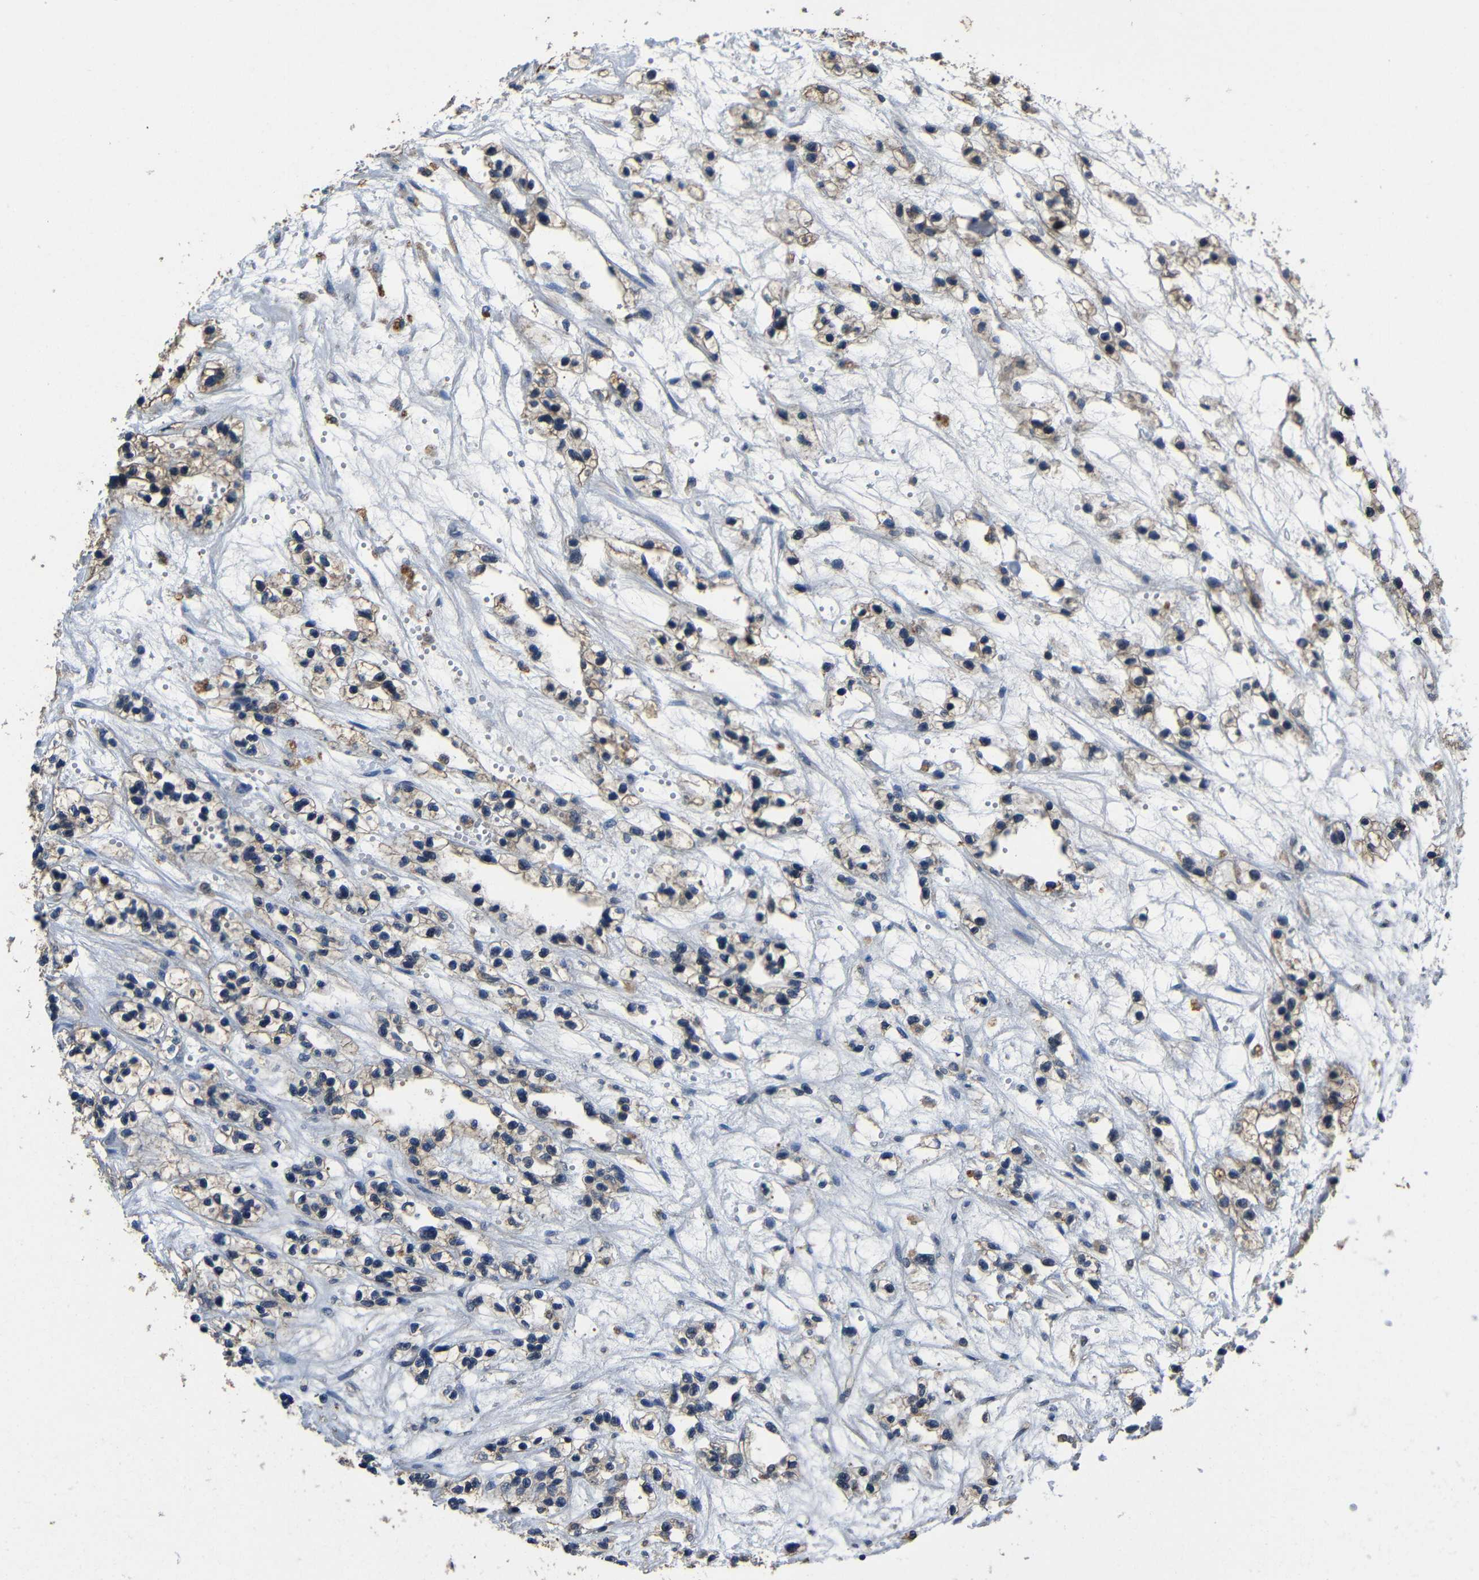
{"staining": {"intensity": "weak", "quantity": ">75%", "location": "cytoplasmic/membranous"}, "tissue": "renal cancer", "cell_type": "Tumor cells", "image_type": "cancer", "snomed": [{"axis": "morphology", "description": "Adenocarcinoma, NOS"}, {"axis": "topography", "description": "Kidney"}], "caption": "A brown stain shows weak cytoplasmic/membranous positivity of a protein in renal adenocarcinoma tumor cells.", "gene": "C6orf89", "patient": {"sex": "female", "age": 57}}